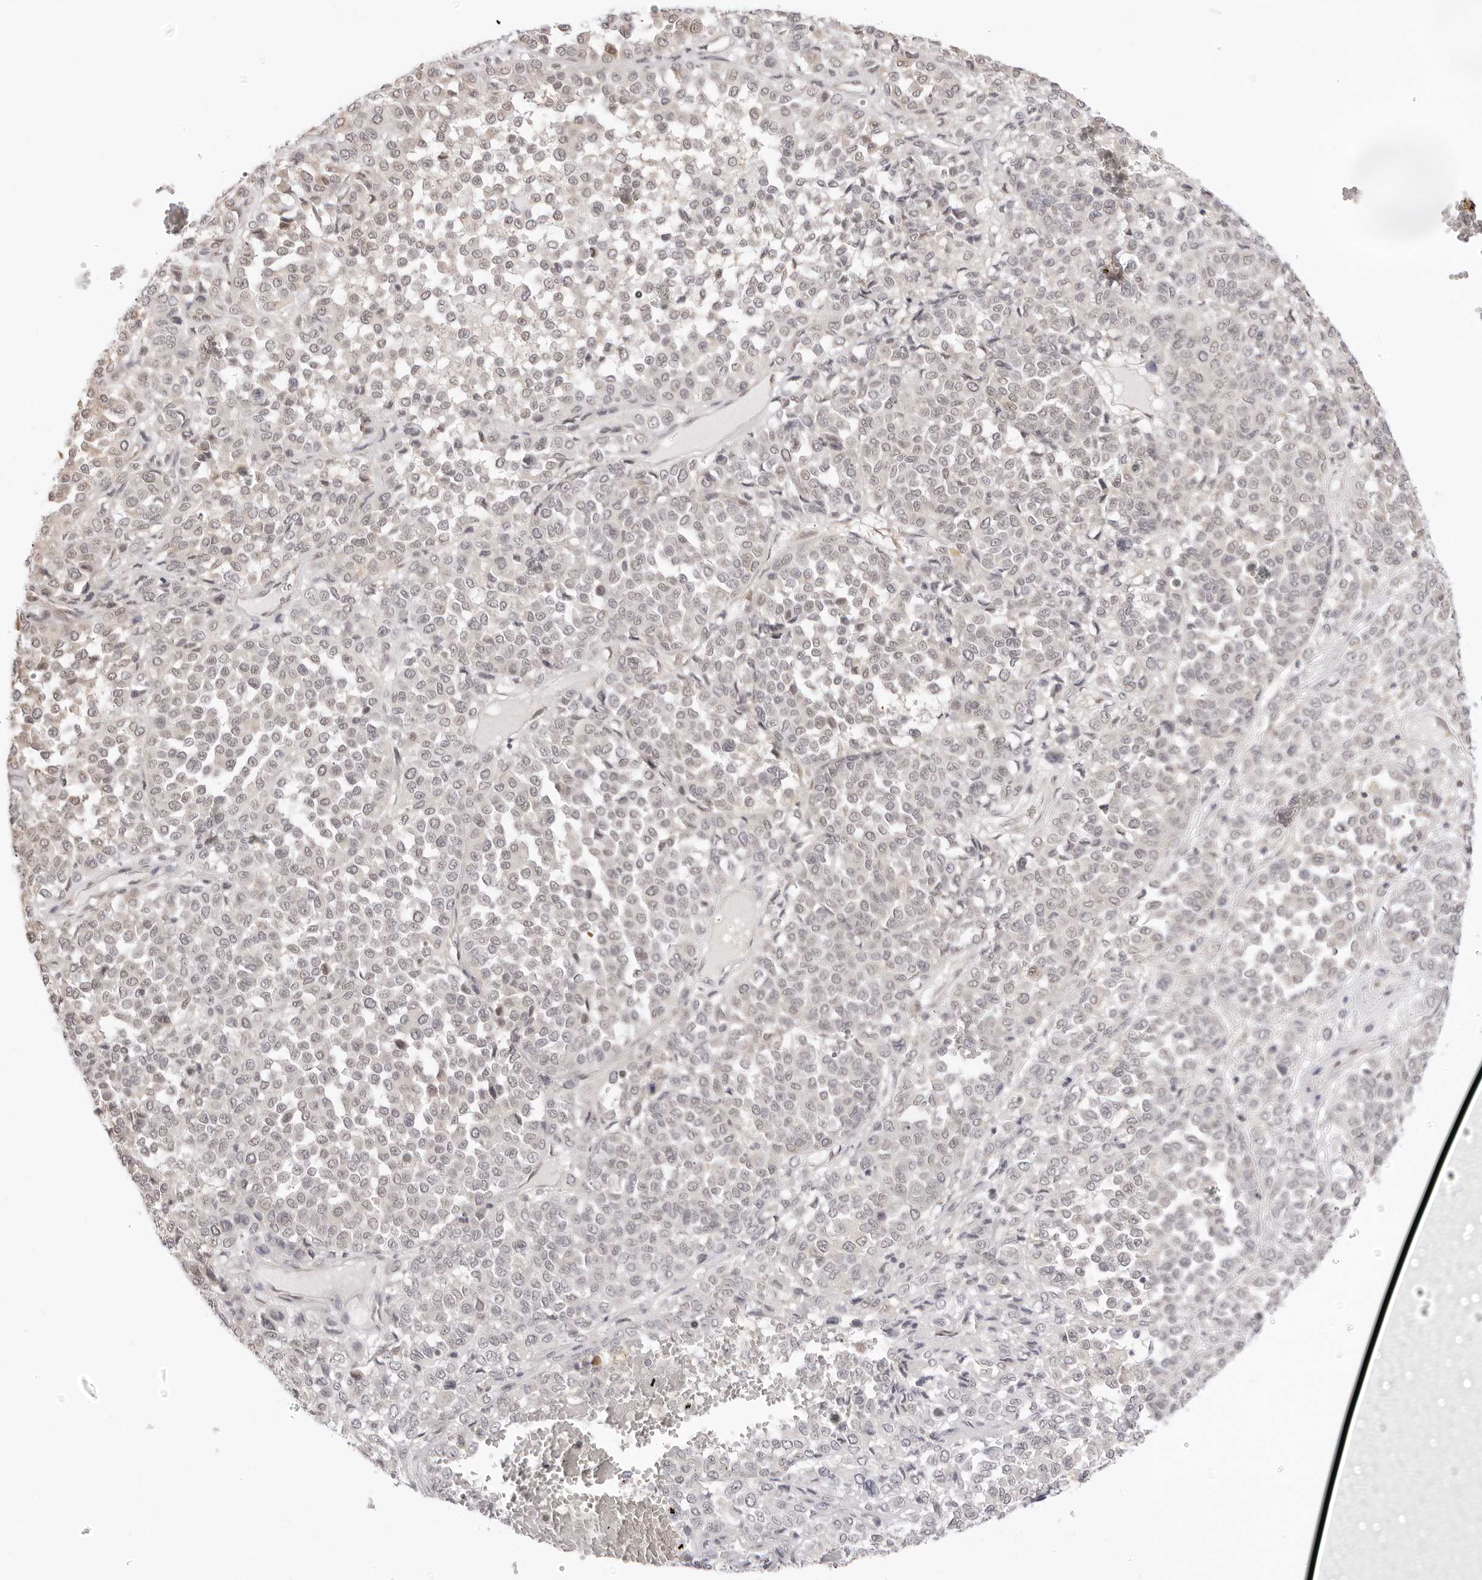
{"staining": {"intensity": "negative", "quantity": "none", "location": "none"}, "tissue": "melanoma", "cell_type": "Tumor cells", "image_type": "cancer", "snomed": [{"axis": "morphology", "description": "Malignant melanoma, Metastatic site"}, {"axis": "topography", "description": "Pancreas"}], "caption": "Melanoma was stained to show a protein in brown. There is no significant positivity in tumor cells.", "gene": "FDPS", "patient": {"sex": "female", "age": 30}}